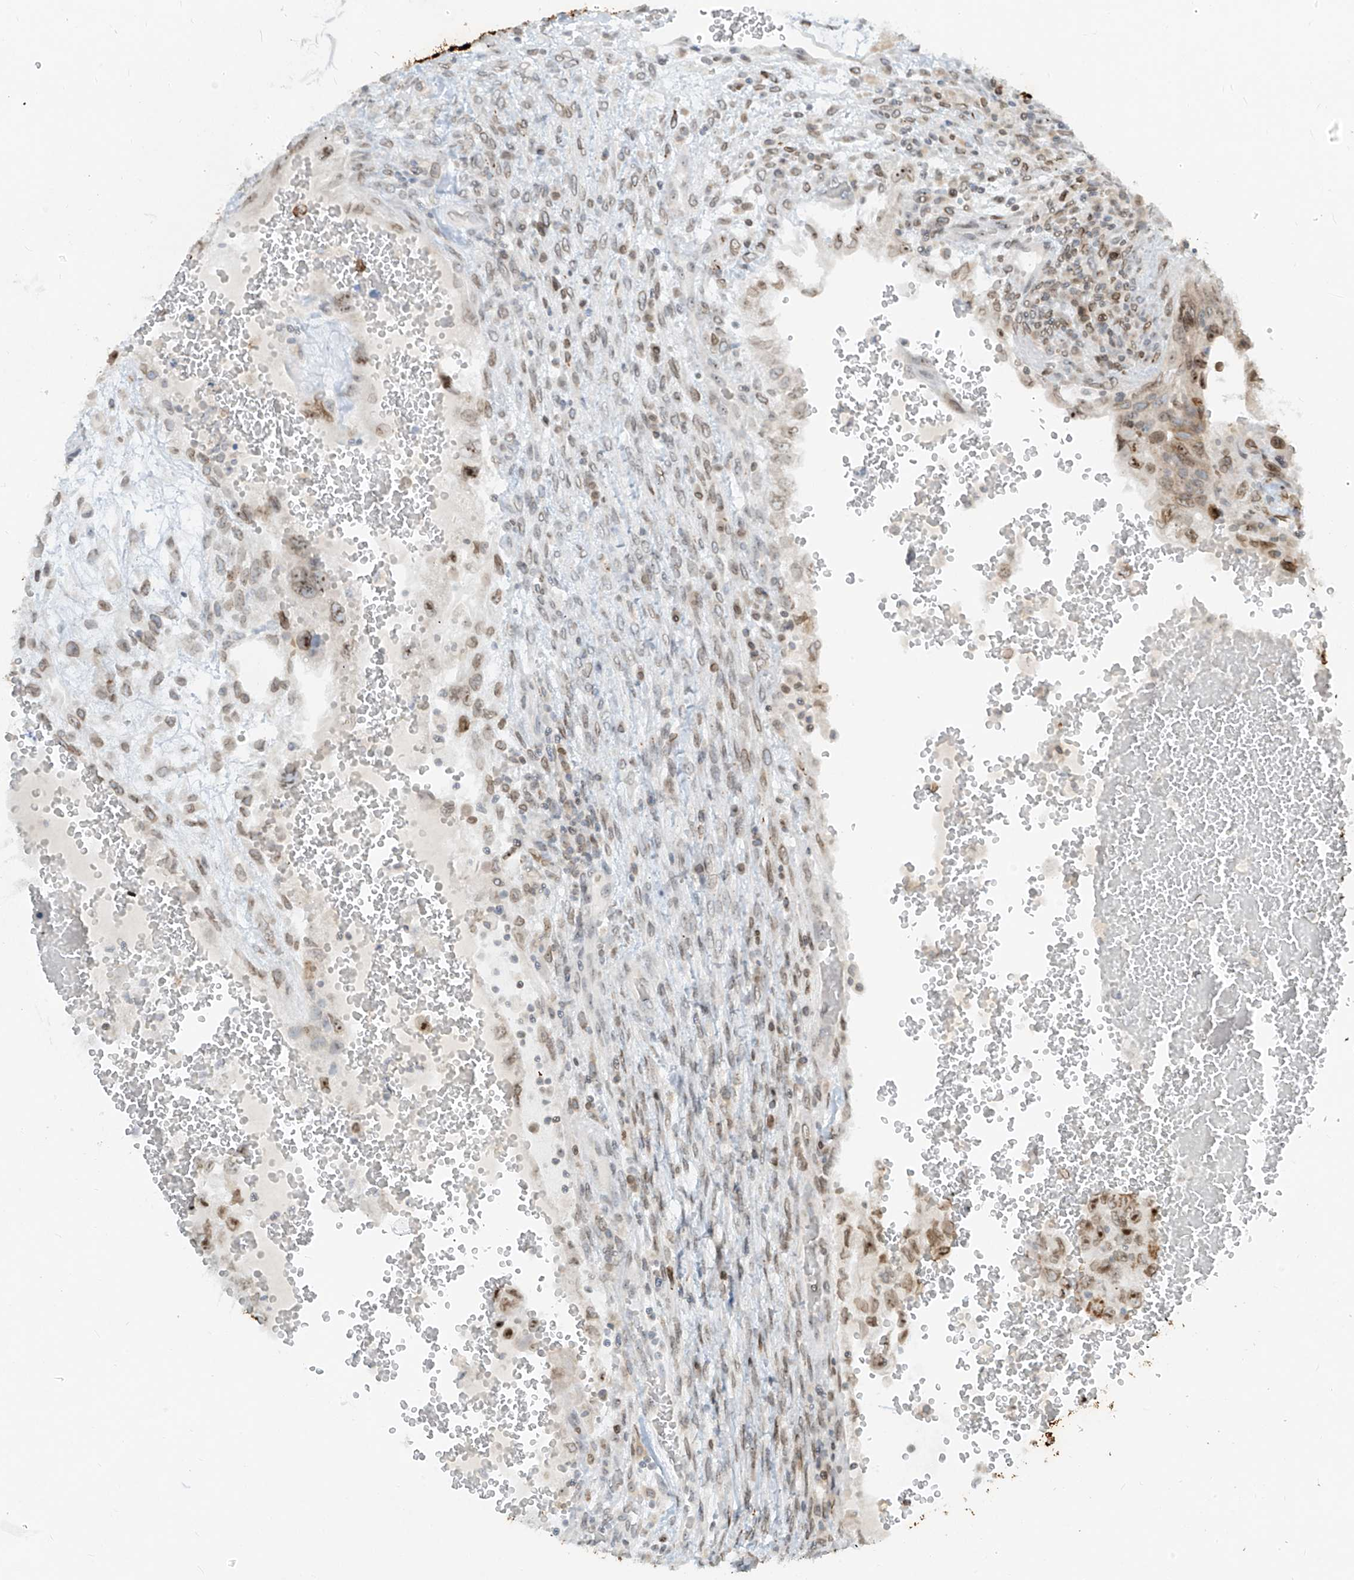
{"staining": {"intensity": "moderate", "quantity": "25%-75%", "location": "cytoplasmic/membranous,nuclear"}, "tissue": "testis cancer", "cell_type": "Tumor cells", "image_type": "cancer", "snomed": [{"axis": "morphology", "description": "Carcinoma, Embryonal, NOS"}, {"axis": "topography", "description": "Testis"}], "caption": "IHC of human testis embryonal carcinoma demonstrates medium levels of moderate cytoplasmic/membranous and nuclear staining in approximately 25%-75% of tumor cells.", "gene": "SAMD15", "patient": {"sex": "male", "age": 36}}